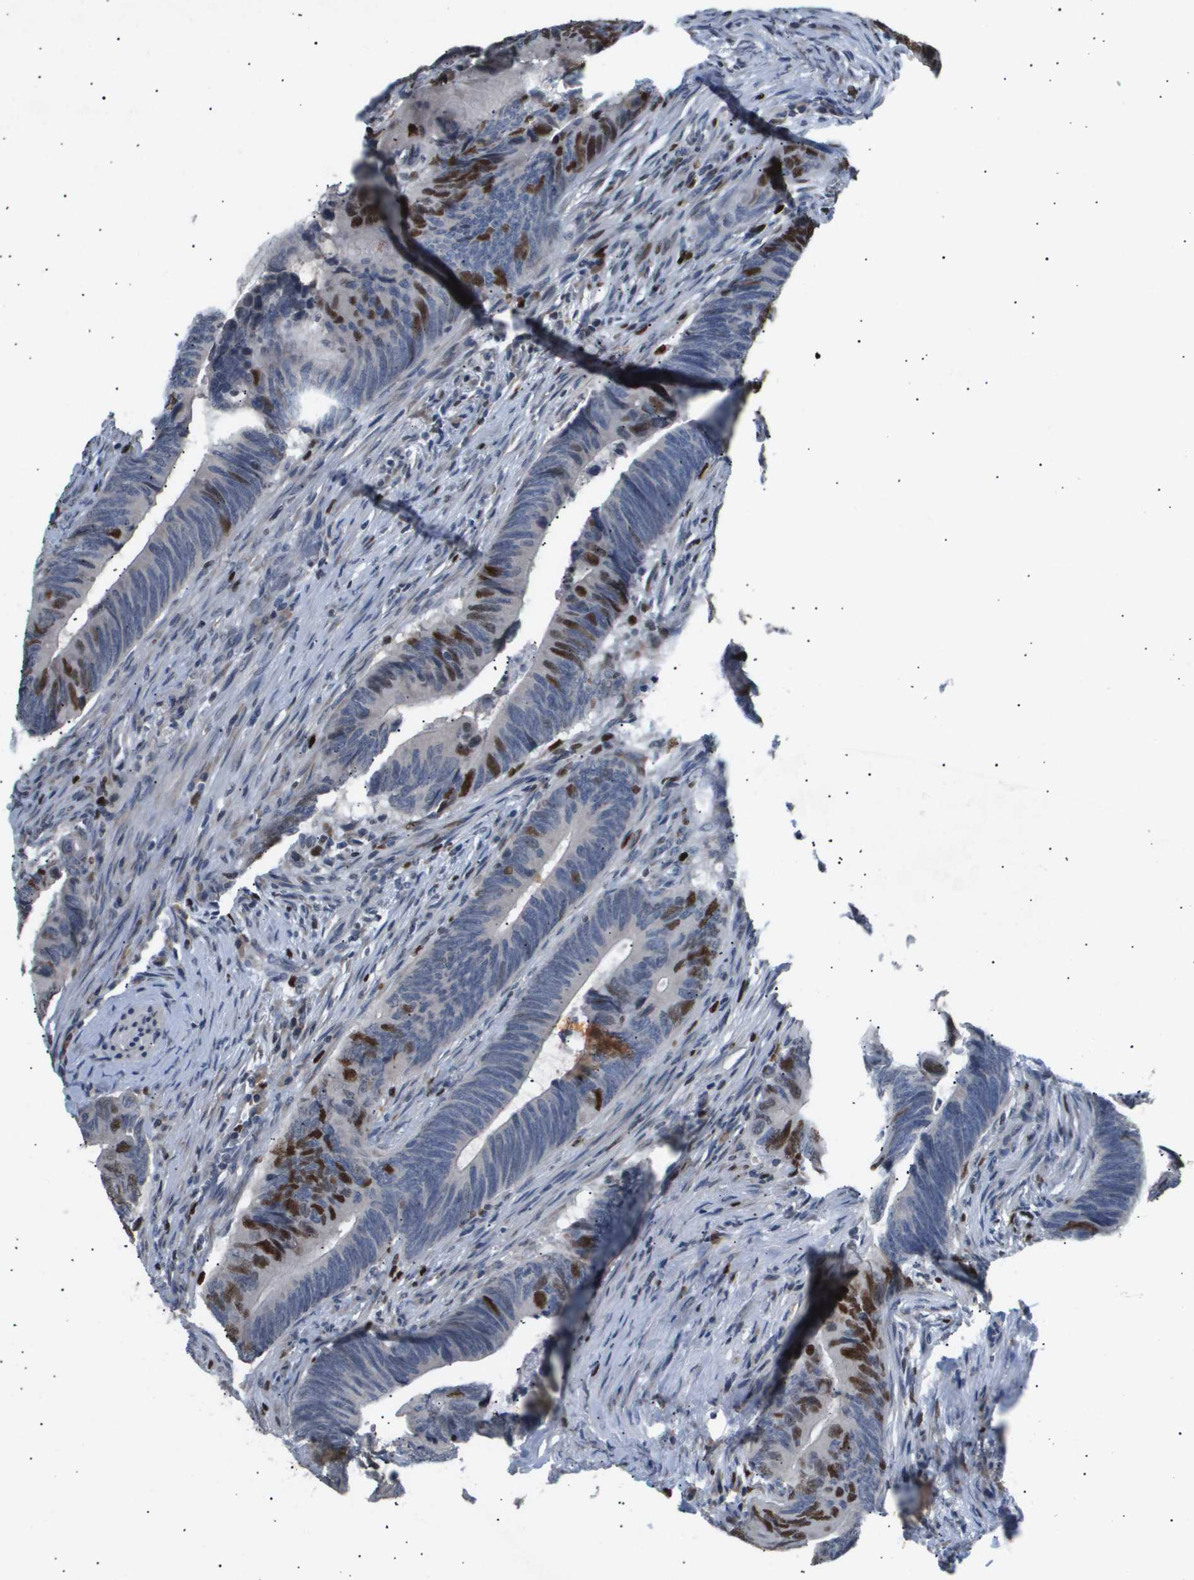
{"staining": {"intensity": "strong", "quantity": "25%-75%", "location": "nuclear"}, "tissue": "colorectal cancer", "cell_type": "Tumor cells", "image_type": "cancer", "snomed": [{"axis": "morphology", "description": "Normal tissue, NOS"}, {"axis": "morphology", "description": "Adenocarcinoma, NOS"}, {"axis": "topography", "description": "Colon"}], "caption": "IHC image of colorectal cancer stained for a protein (brown), which reveals high levels of strong nuclear staining in approximately 25%-75% of tumor cells.", "gene": "ANAPC2", "patient": {"sex": "male", "age": 56}}